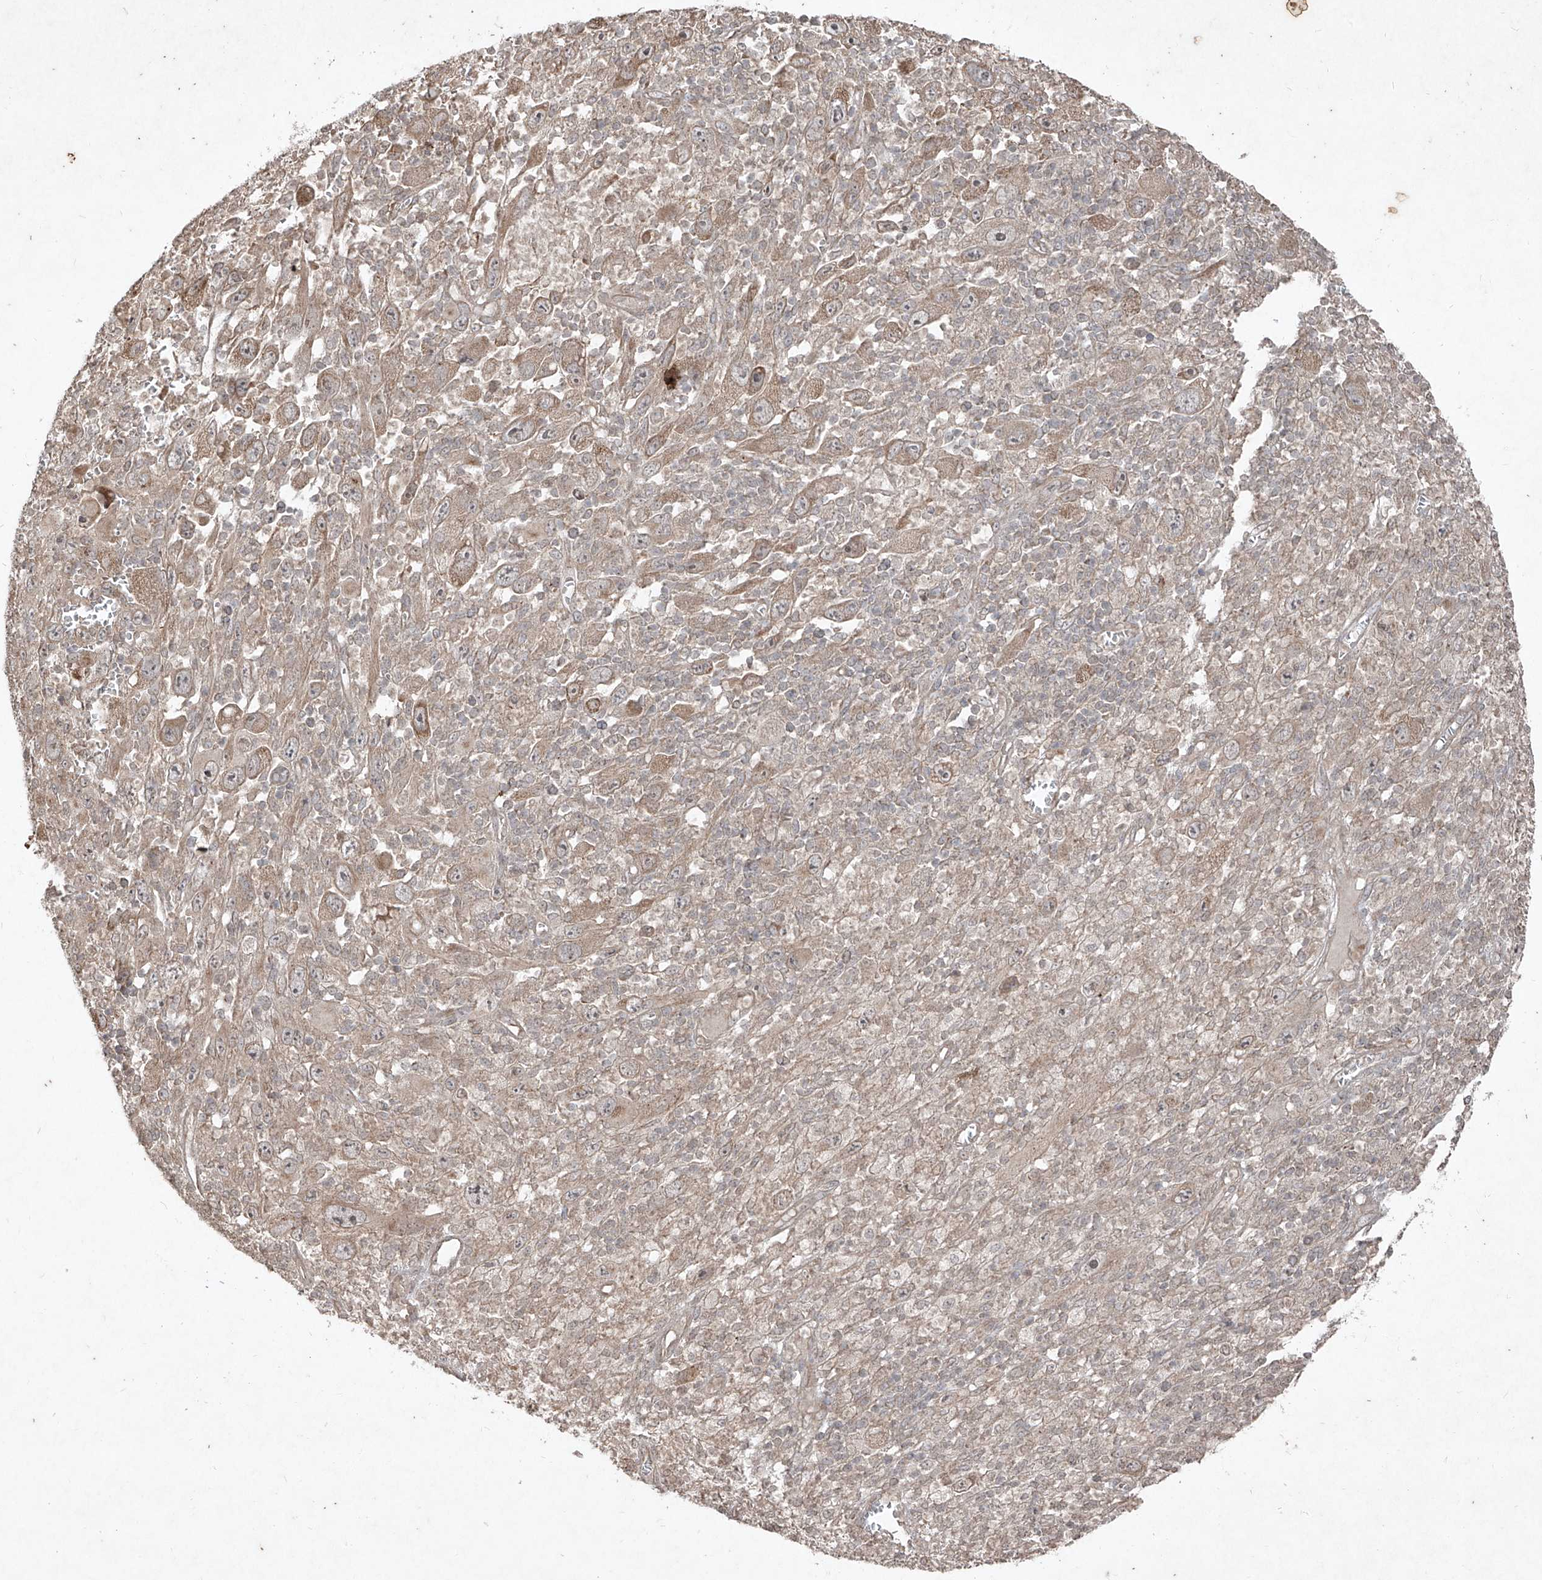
{"staining": {"intensity": "moderate", "quantity": "25%-75%", "location": "cytoplasmic/membranous"}, "tissue": "melanoma", "cell_type": "Tumor cells", "image_type": "cancer", "snomed": [{"axis": "morphology", "description": "Malignant melanoma, Metastatic site"}, {"axis": "topography", "description": "Skin"}], "caption": "A photomicrograph of malignant melanoma (metastatic site) stained for a protein exhibits moderate cytoplasmic/membranous brown staining in tumor cells. (DAB = brown stain, brightfield microscopy at high magnification).", "gene": "ABCD3", "patient": {"sex": "female", "age": 56}}